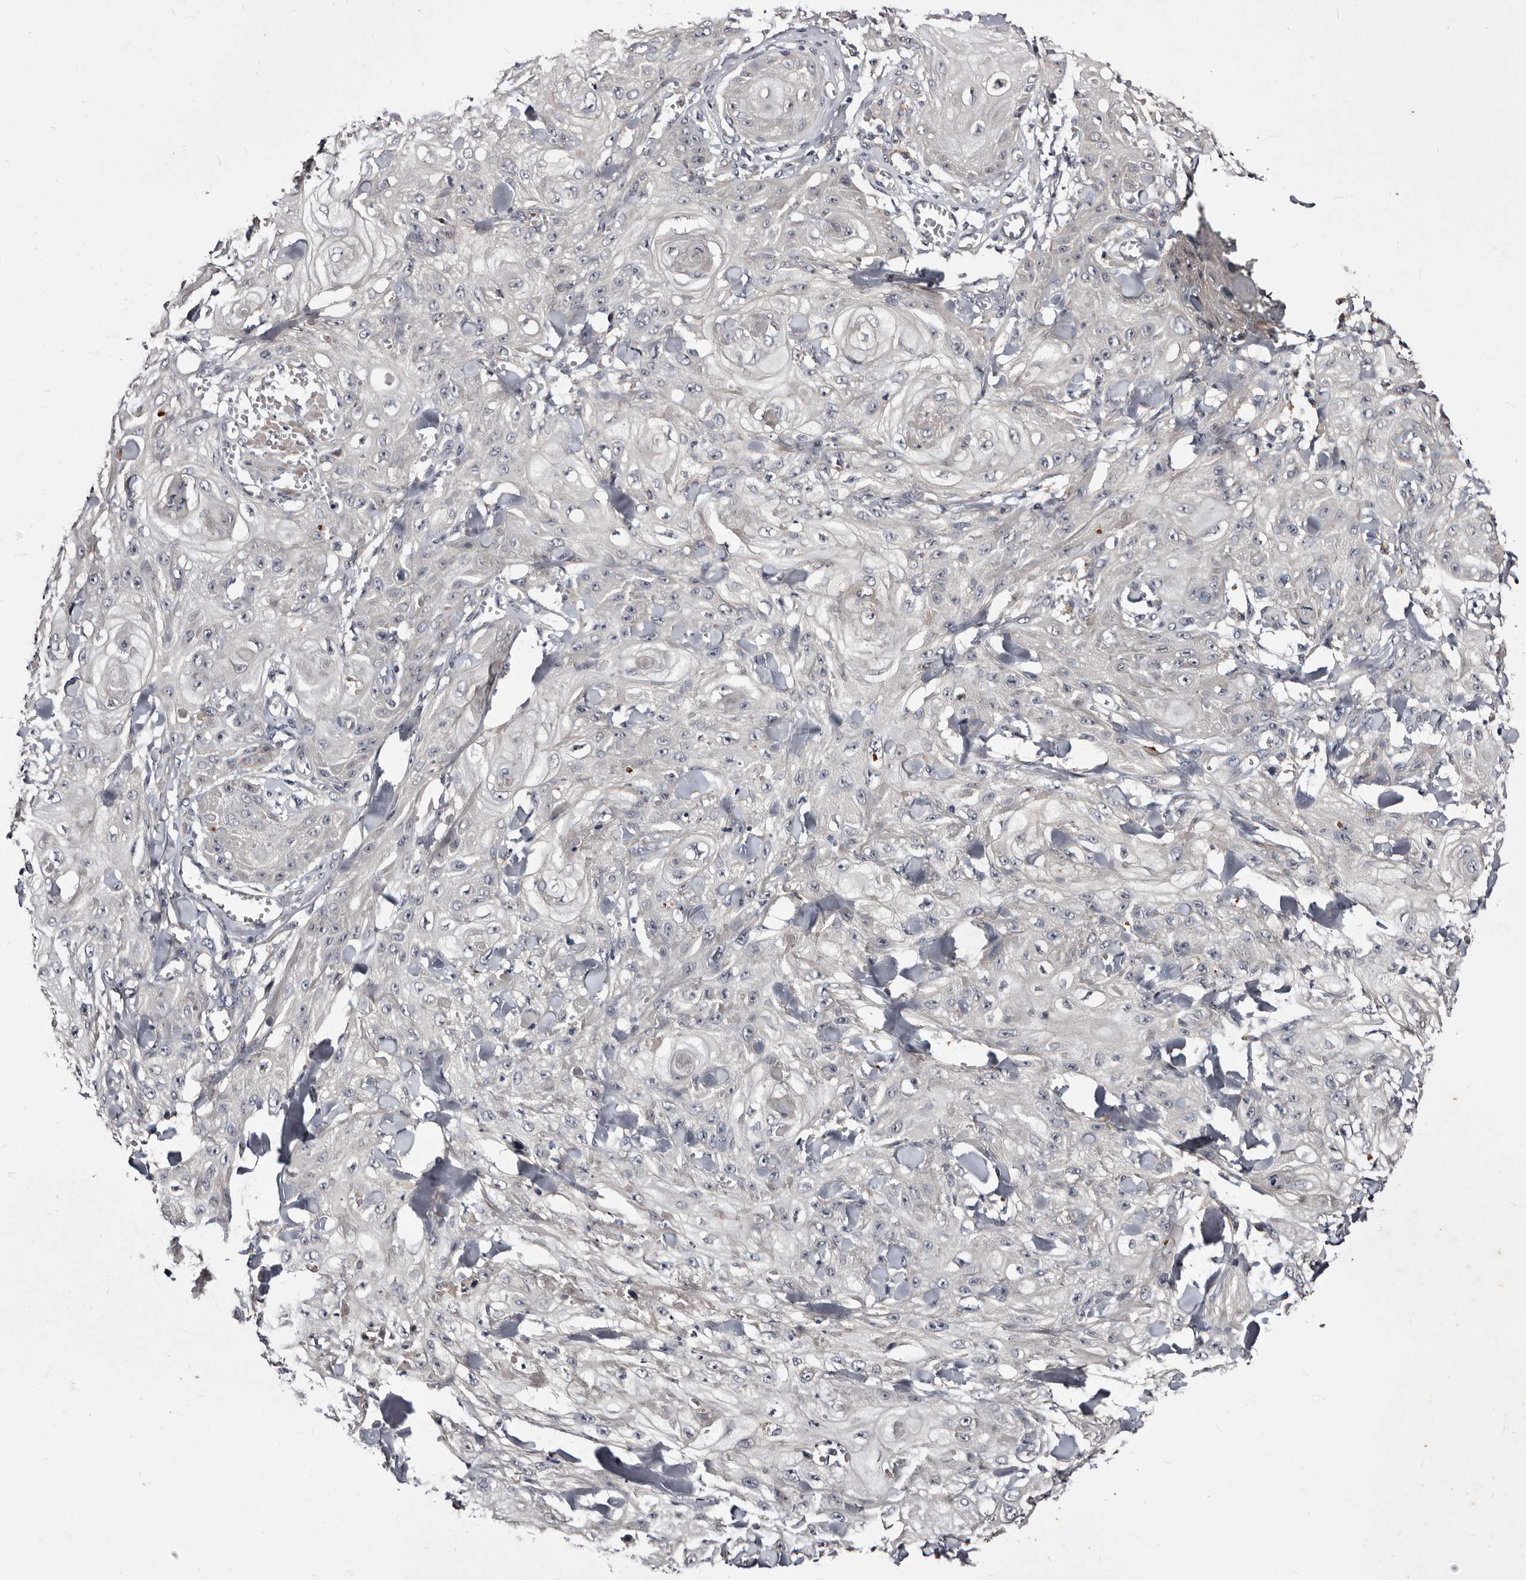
{"staining": {"intensity": "negative", "quantity": "none", "location": "none"}, "tissue": "skin cancer", "cell_type": "Tumor cells", "image_type": "cancer", "snomed": [{"axis": "morphology", "description": "Squamous cell carcinoma, NOS"}, {"axis": "topography", "description": "Skin"}], "caption": "Immunohistochemistry (IHC) of human skin cancer (squamous cell carcinoma) shows no expression in tumor cells. Brightfield microscopy of IHC stained with DAB (brown) and hematoxylin (blue), captured at high magnification.", "gene": "LANCL2", "patient": {"sex": "male", "age": 74}}